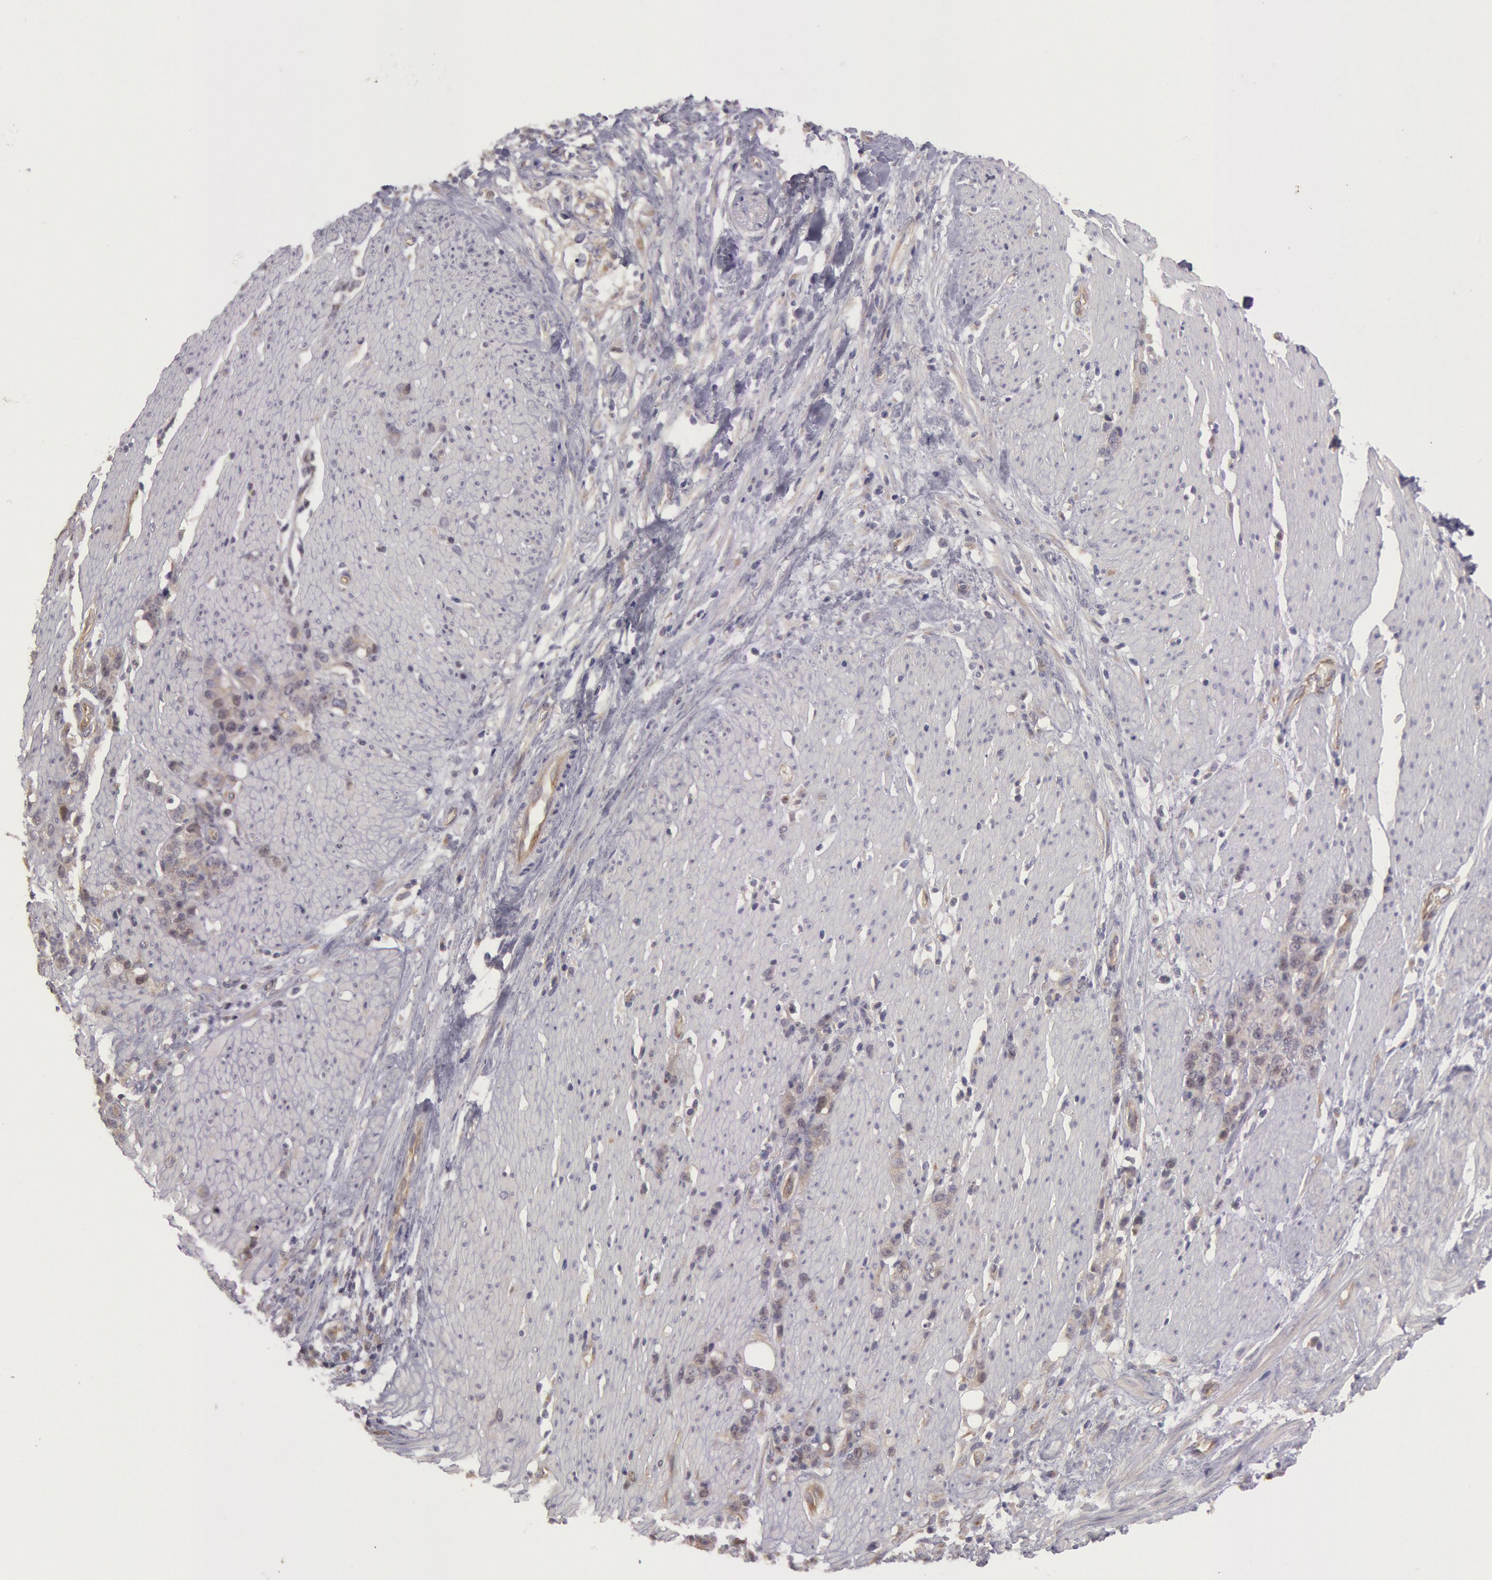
{"staining": {"intensity": "weak", "quantity": "<25%", "location": "nuclear"}, "tissue": "stomach cancer", "cell_type": "Tumor cells", "image_type": "cancer", "snomed": [{"axis": "morphology", "description": "Adenocarcinoma, NOS"}, {"axis": "topography", "description": "Stomach, lower"}], "caption": "Tumor cells show no significant protein positivity in stomach cancer.", "gene": "AMOTL1", "patient": {"sex": "male", "age": 88}}